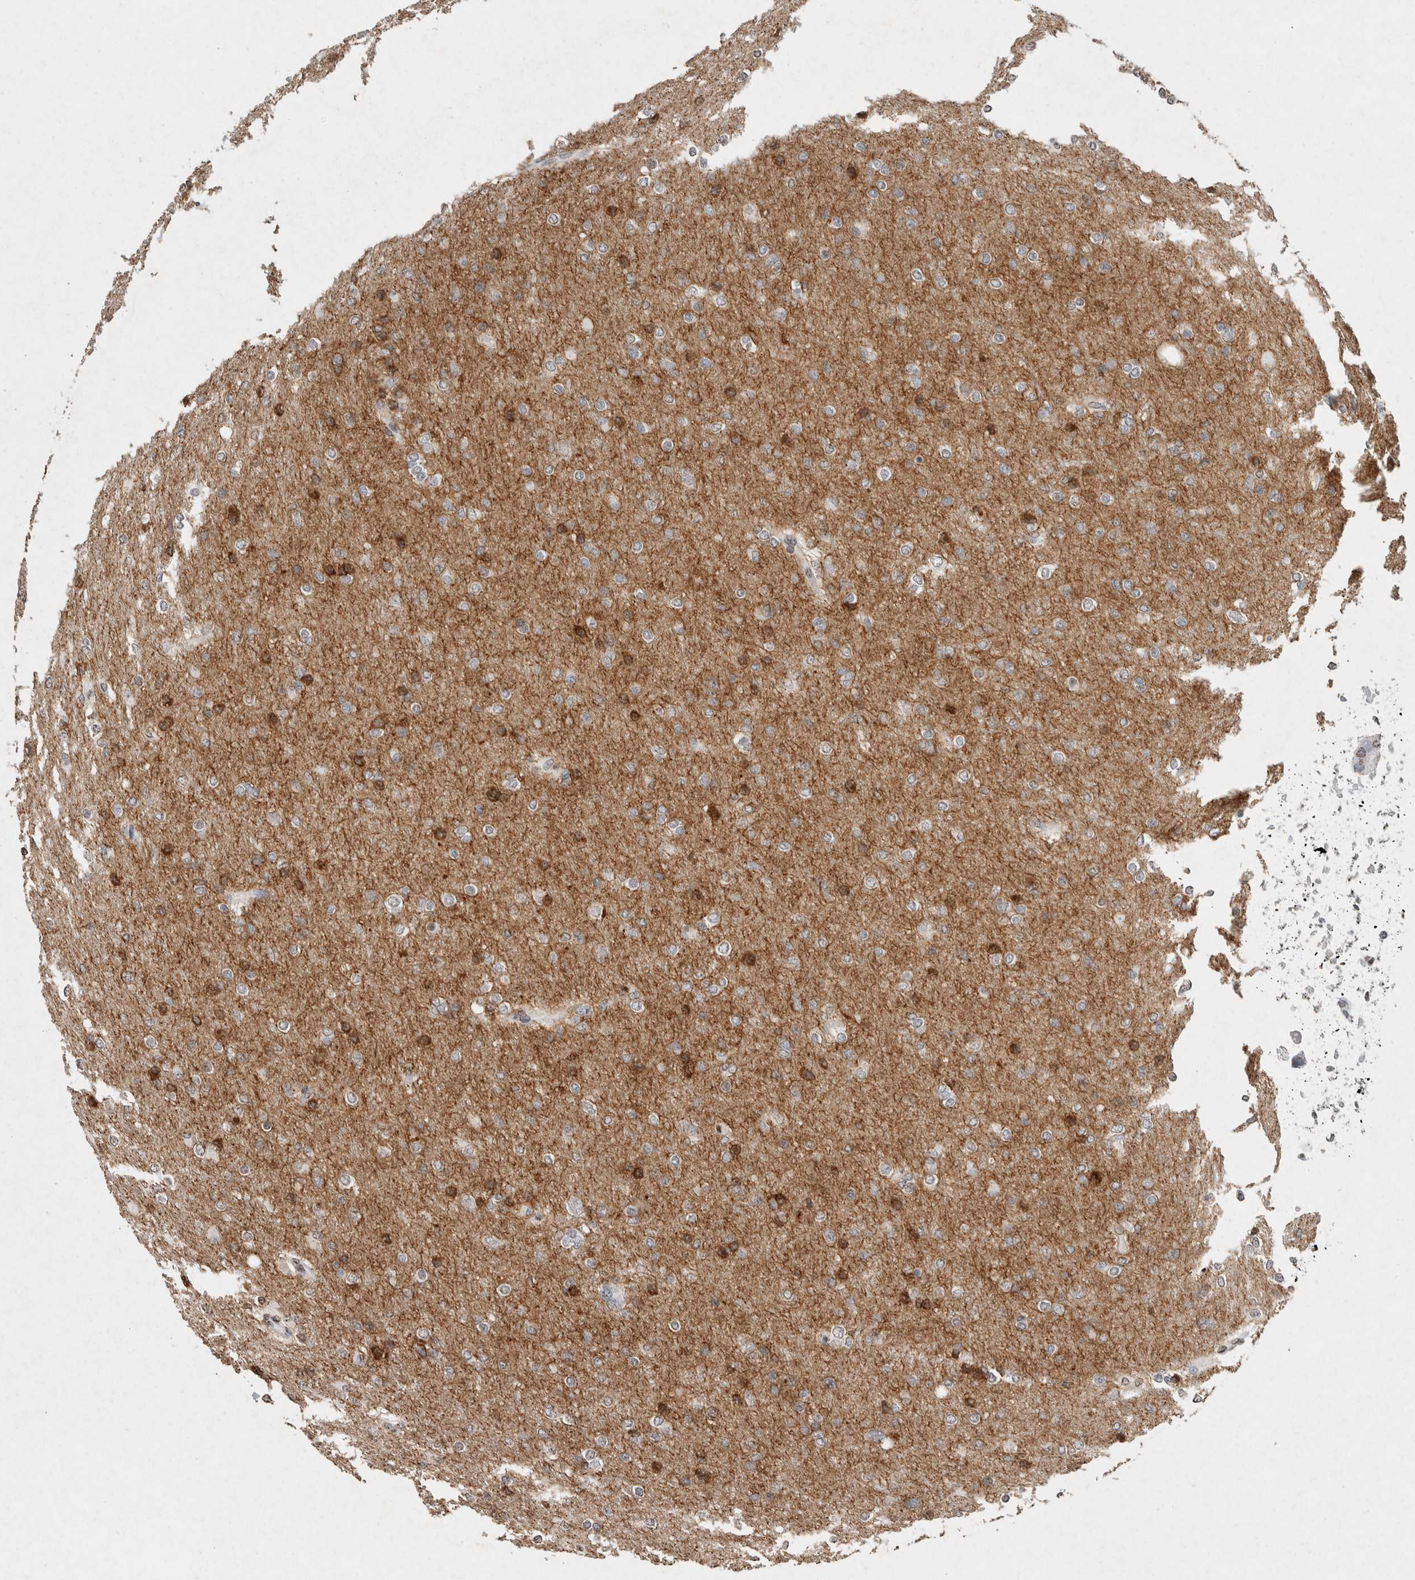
{"staining": {"intensity": "moderate", "quantity": "<25%", "location": "cytoplasmic/membranous"}, "tissue": "glioma", "cell_type": "Tumor cells", "image_type": "cancer", "snomed": [{"axis": "morphology", "description": "Glioma, malignant, High grade"}, {"axis": "topography", "description": "Cerebral cortex"}], "caption": "Malignant high-grade glioma stained with IHC shows moderate cytoplasmic/membranous expression in about <25% of tumor cells.", "gene": "CNTN1", "patient": {"sex": "female", "age": 36}}